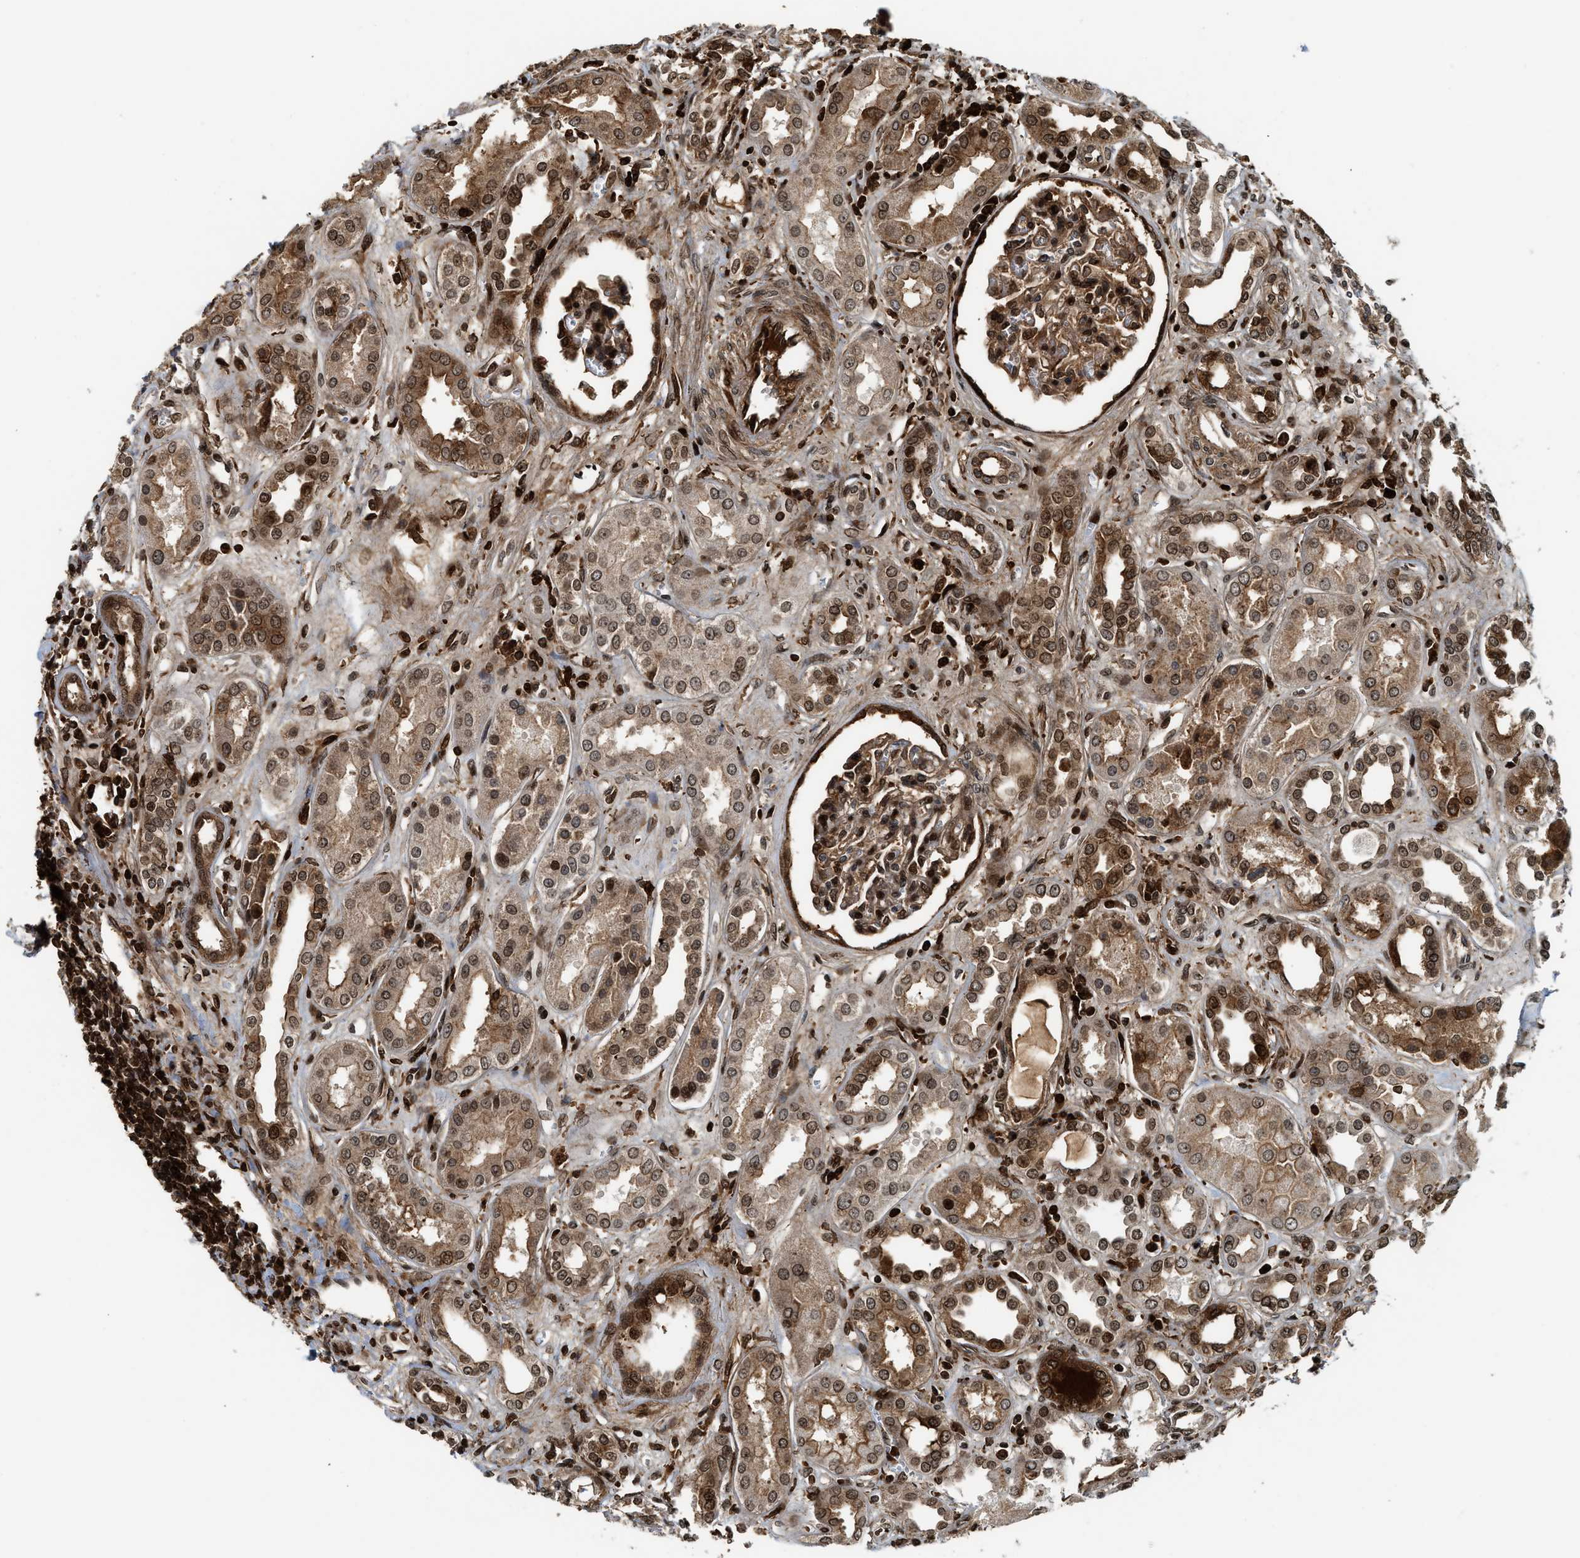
{"staining": {"intensity": "strong", "quantity": ">75%", "location": "cytoplasmic/membranous,nuclear"}, "tissue": "kidney", "cell_type": "Cells in glomeruli", "image_type": "normal", "snomed": [{"axis": "morphology", "description": "Normal tissue, NOS"}, {"axis": "topography", "description": "Kidney"}], "caption": "Immunohistochemical staining of benign human kidney demonstrates strong cytoplasmic/membranous,nuclear protein positivity in about >75% of cells in glomeruli.", "gene": "MDM2", "patient": {"sex": "male", "age": 59}}